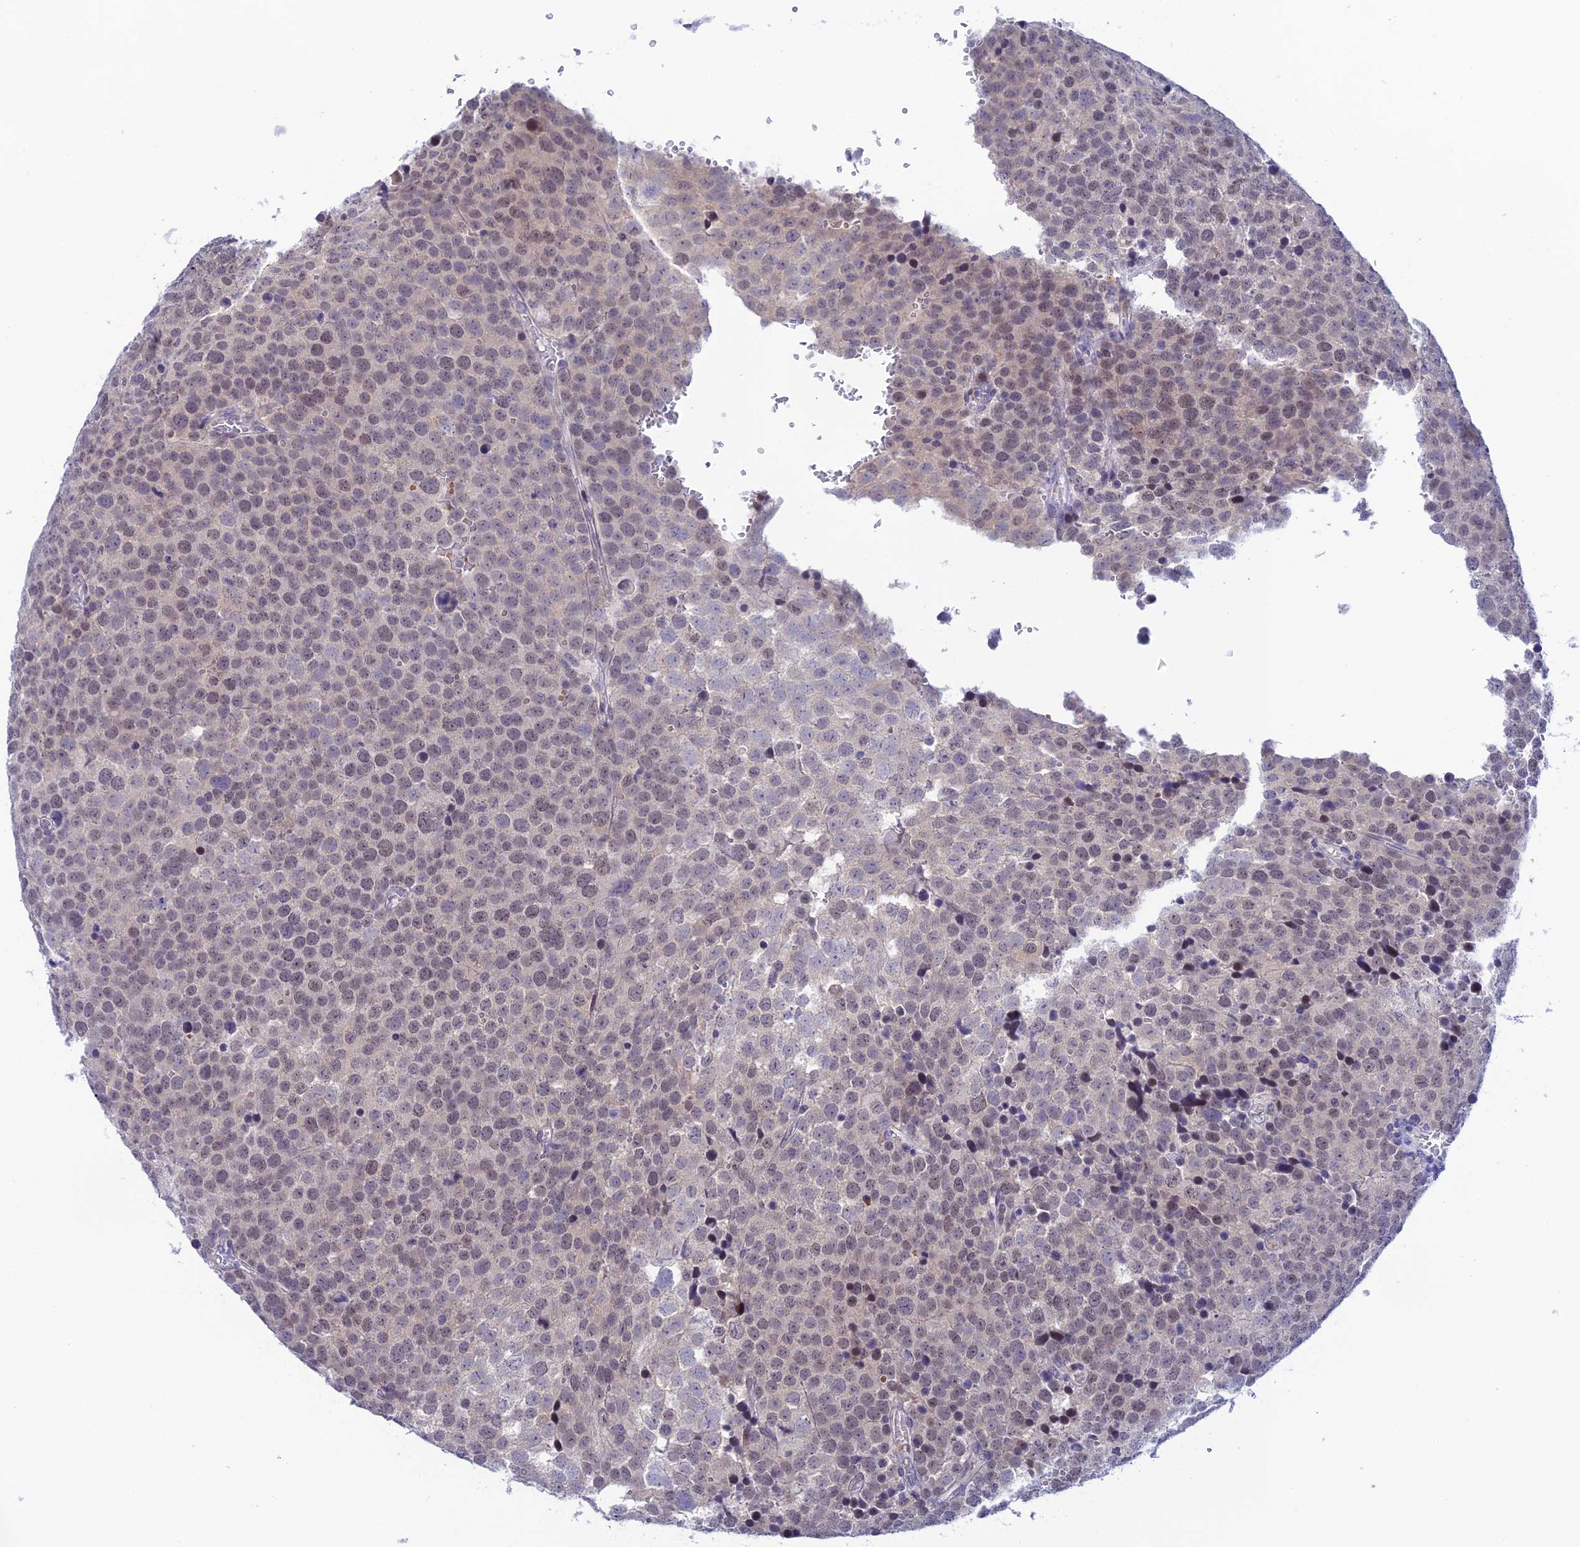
{"staining": {"intensity": "weak", "quantity": "25%-75%", "location": "nuclear"}, "tissue": "testis cancer", "cell_type": "Tumor cells", "image_type": "cancer", "snomed": [{"axis": "morphology", "description": "Seminoma, NOS"}, {"axis": "topography", "description": "Testis"}], "caption": "There is low levels of weak nuclear expression in tumor cells of testis seminoma, as demonstrated by immunohistochemical staining (brown color).", "gene": "RASGEF1B", "patient": {"sex": "male", "age": 71}}